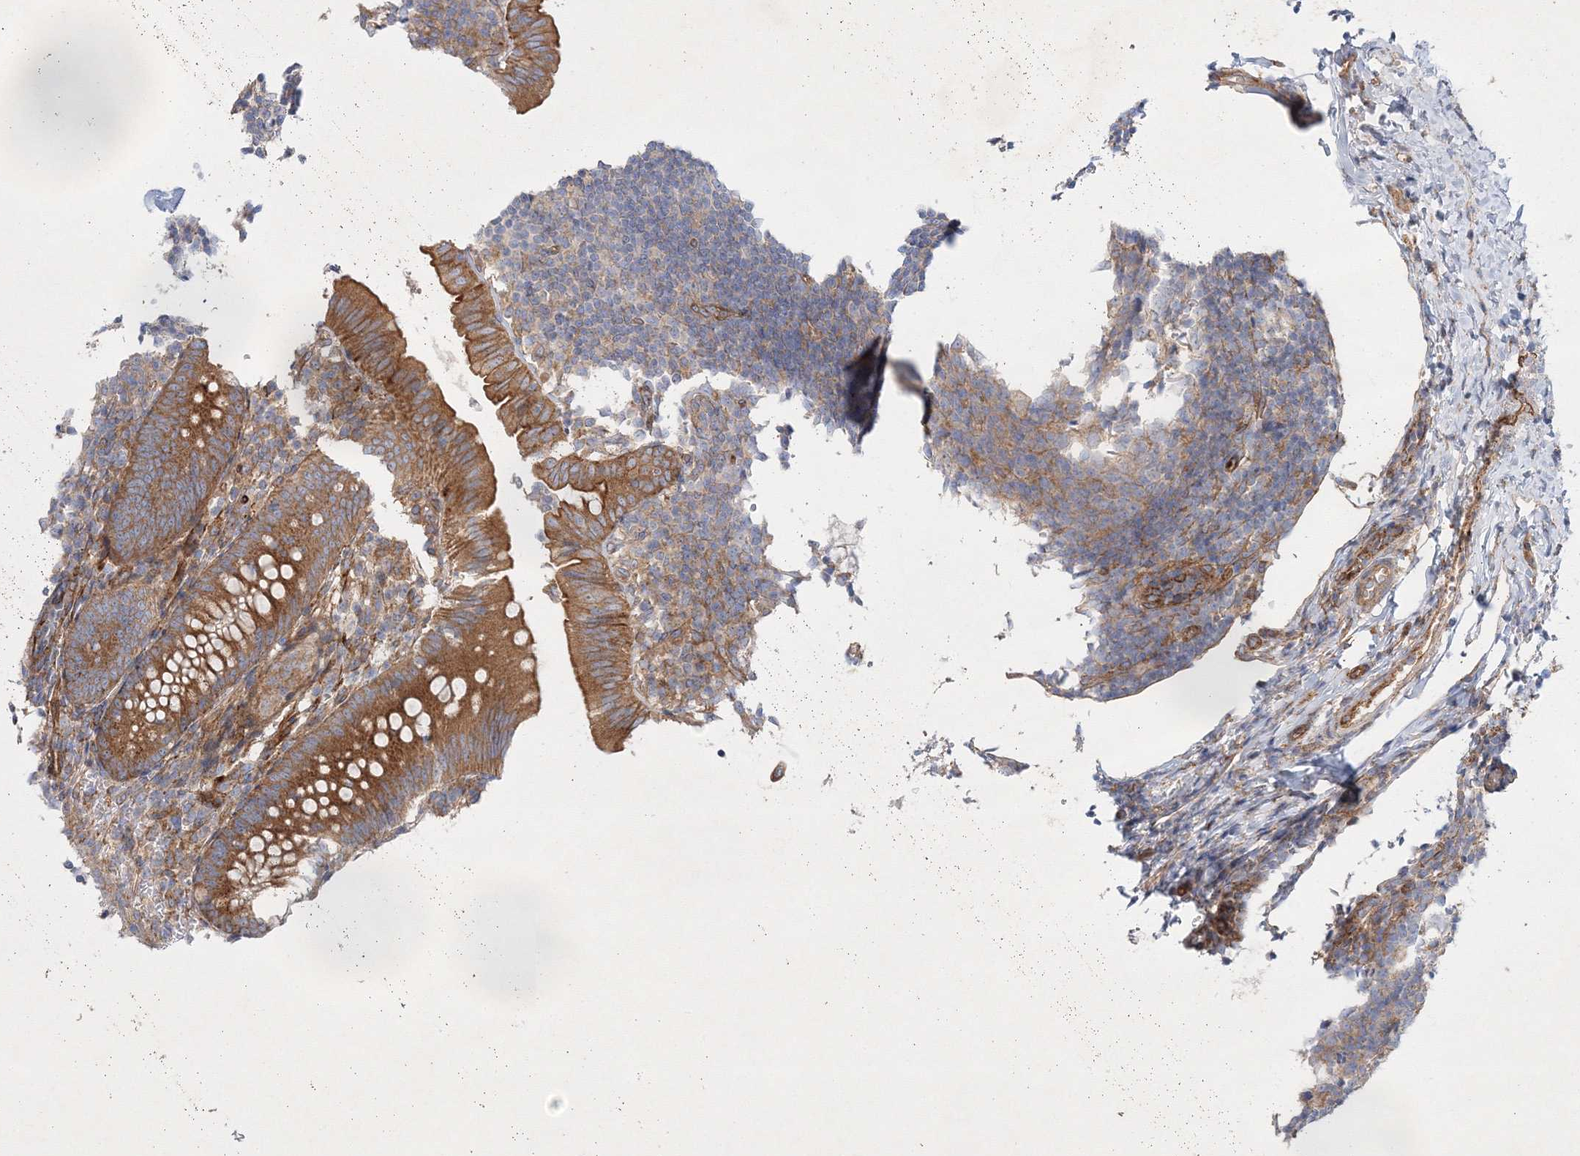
{"staining": {"intensity": "moderate", "quantity": ">75%", "location": "cytoplasmic/membranous"}, "tissue": "appendix", "cell_type": "Glandular cells", "image_type": "normal", "snomed": [{"axis": "morphology", "description": "Normal tissue, NOS"}, {"axis": "topography", "description": "Appendix"}], "caption": "IHC of unremarkable appendix demonstrates medium levels of moderate cytoplasmic/membranous positivity in approximately >75% of glandular cells. (Stains: DAB in brown, nuclei in blue, Microscopy: brightfield microscopy at high magnification).", "gene": "ZFYVE16", "patient": {"sex": "male", "age": 1}}